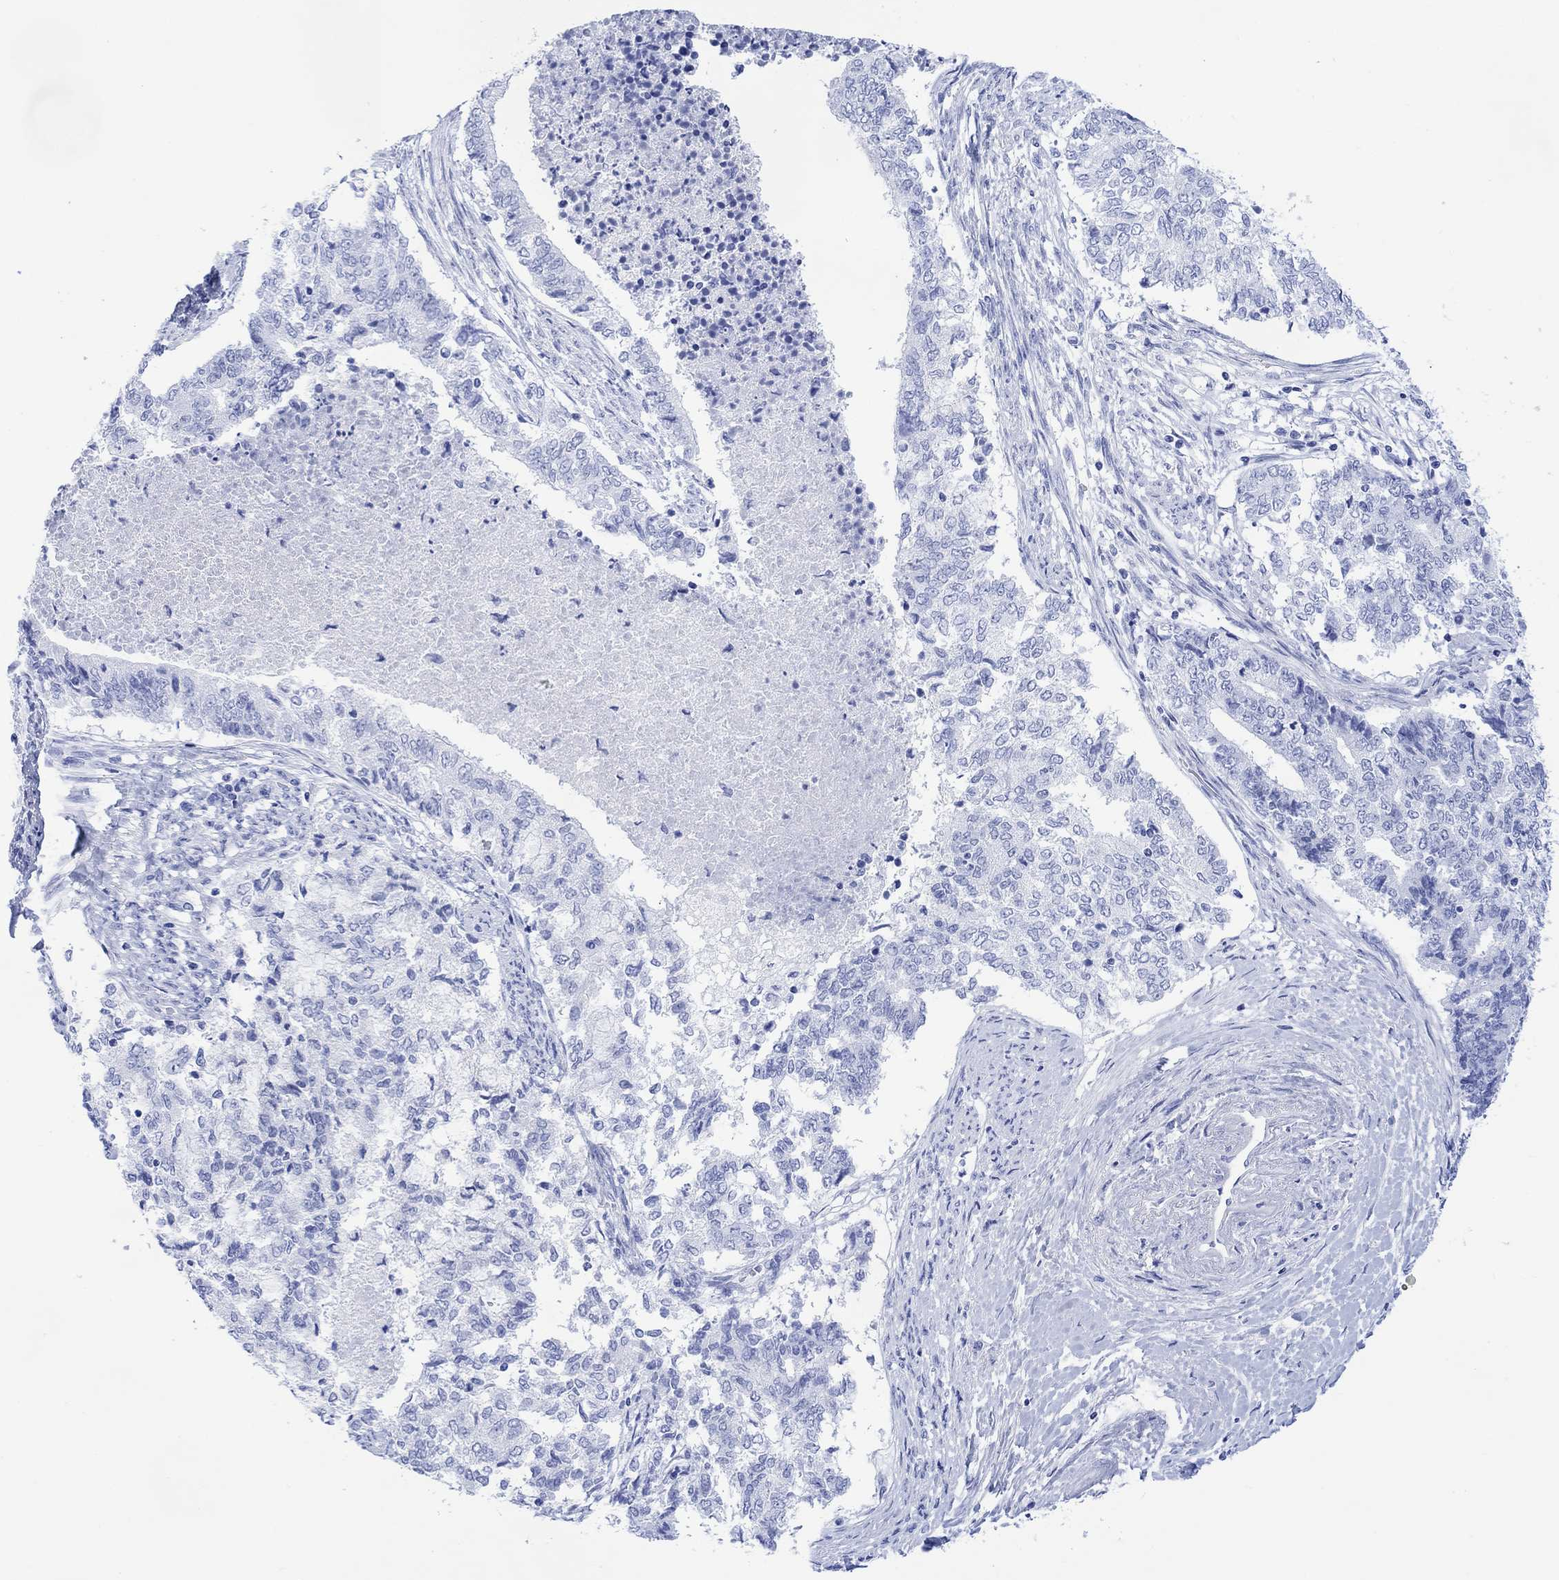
{"staining": {"intensity": "negative", "quantity": "none", "location": "none"}, "tissue": "endometrial cancer", "cell_type": "Tumor cells", "image_type": "cancer", "snomed": [{"axis": "morphology", "description": "Adenocarcinoma, NOS"}, {"axis": "topography", "description": "Endometrium"}], "caption": "A histopathology image of human endometrial cancer (adenocarcinoma) is negative for staining in tumor cells.", "gene": "CELF4", "patient": {"sex": "female", "age": 65}}